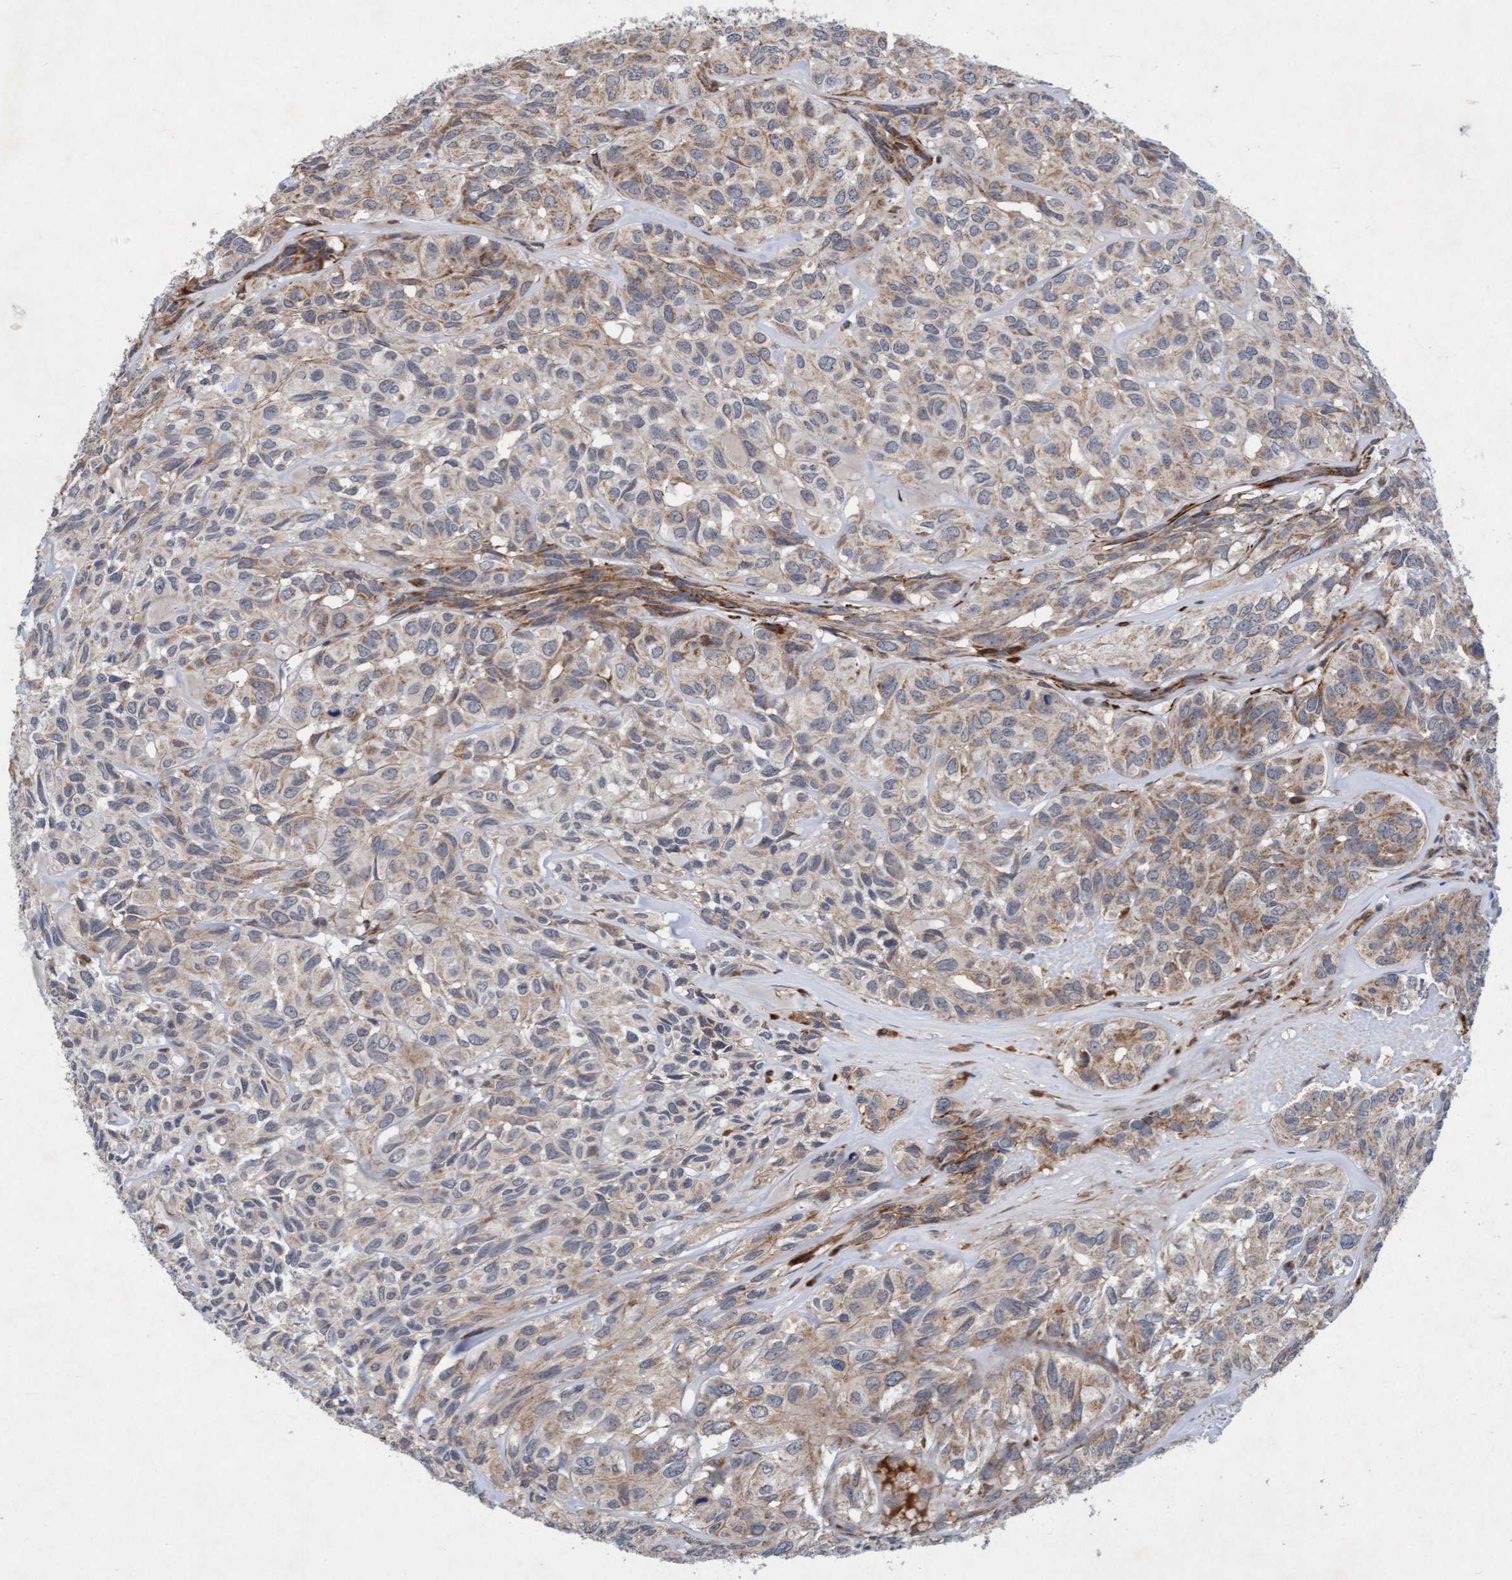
{"staining": {"intensity": "weak", "quantity": "25%-75%", "location": "cytoplasmic/membranous"}, "tissue": "head and neck cancer", "cell_type": "Tumor cells", "image_type": "cancer", "snomed": [{"axis": "morphology", "description": "Adenocarcinoma, NOS"}, {"axis": "topography", "description": "Salivary gland, NOS"}, {"axis": "topography", "description": "Head-Neck"}], "caption": "The micrograph shows immunohistochemical staining of adenocarcinoma (head and neck). There is weak cytoplasmic/membranous staining is identified in approximately 25%-75% of tumor cells. The protein of interest is stained brown, and the nuclei are stained in blue (DAB IHC with brightfield microscopy, high magnification).", "gene": "TMEM70", "patient": {"sex": "female", "age": 76}}